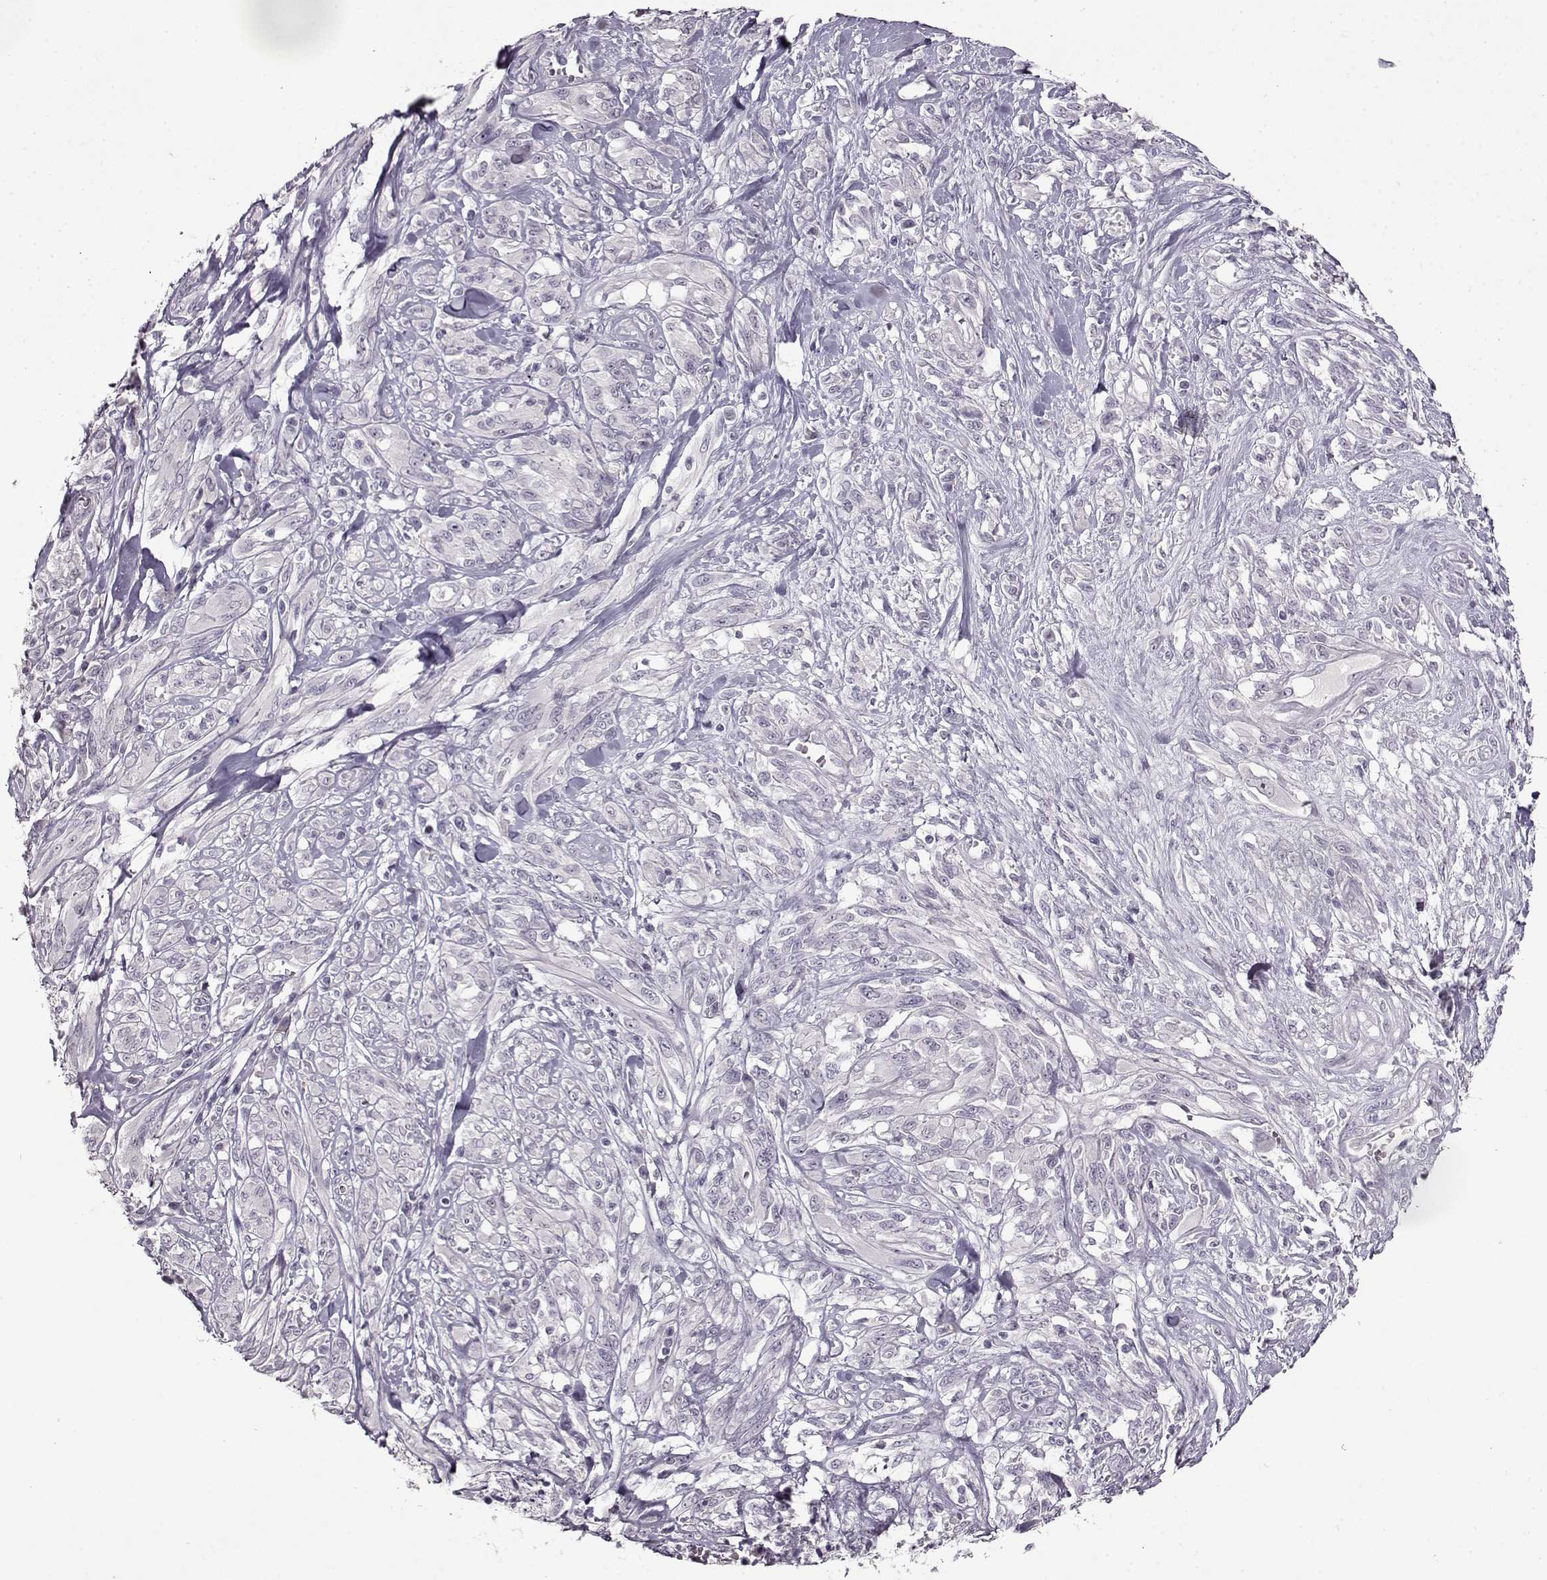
{"staining": {"intensity": "negative", "quantity": "none", "location": "none"}, "tissue": "melanoma", "cell_type": "Tumor cells", "image_type": "cancer", "snomed": [{"axis": "morphology", "description": "Malignant melanoma, NOS"}, {"axis": "topography", "description": "Skin"}], "caption": "Melanoma stained for a protein using immunohistochemistry displays no expression tumor cells.", "gene": "FSHB", "patient": {"sex": "female", "age": 91}}